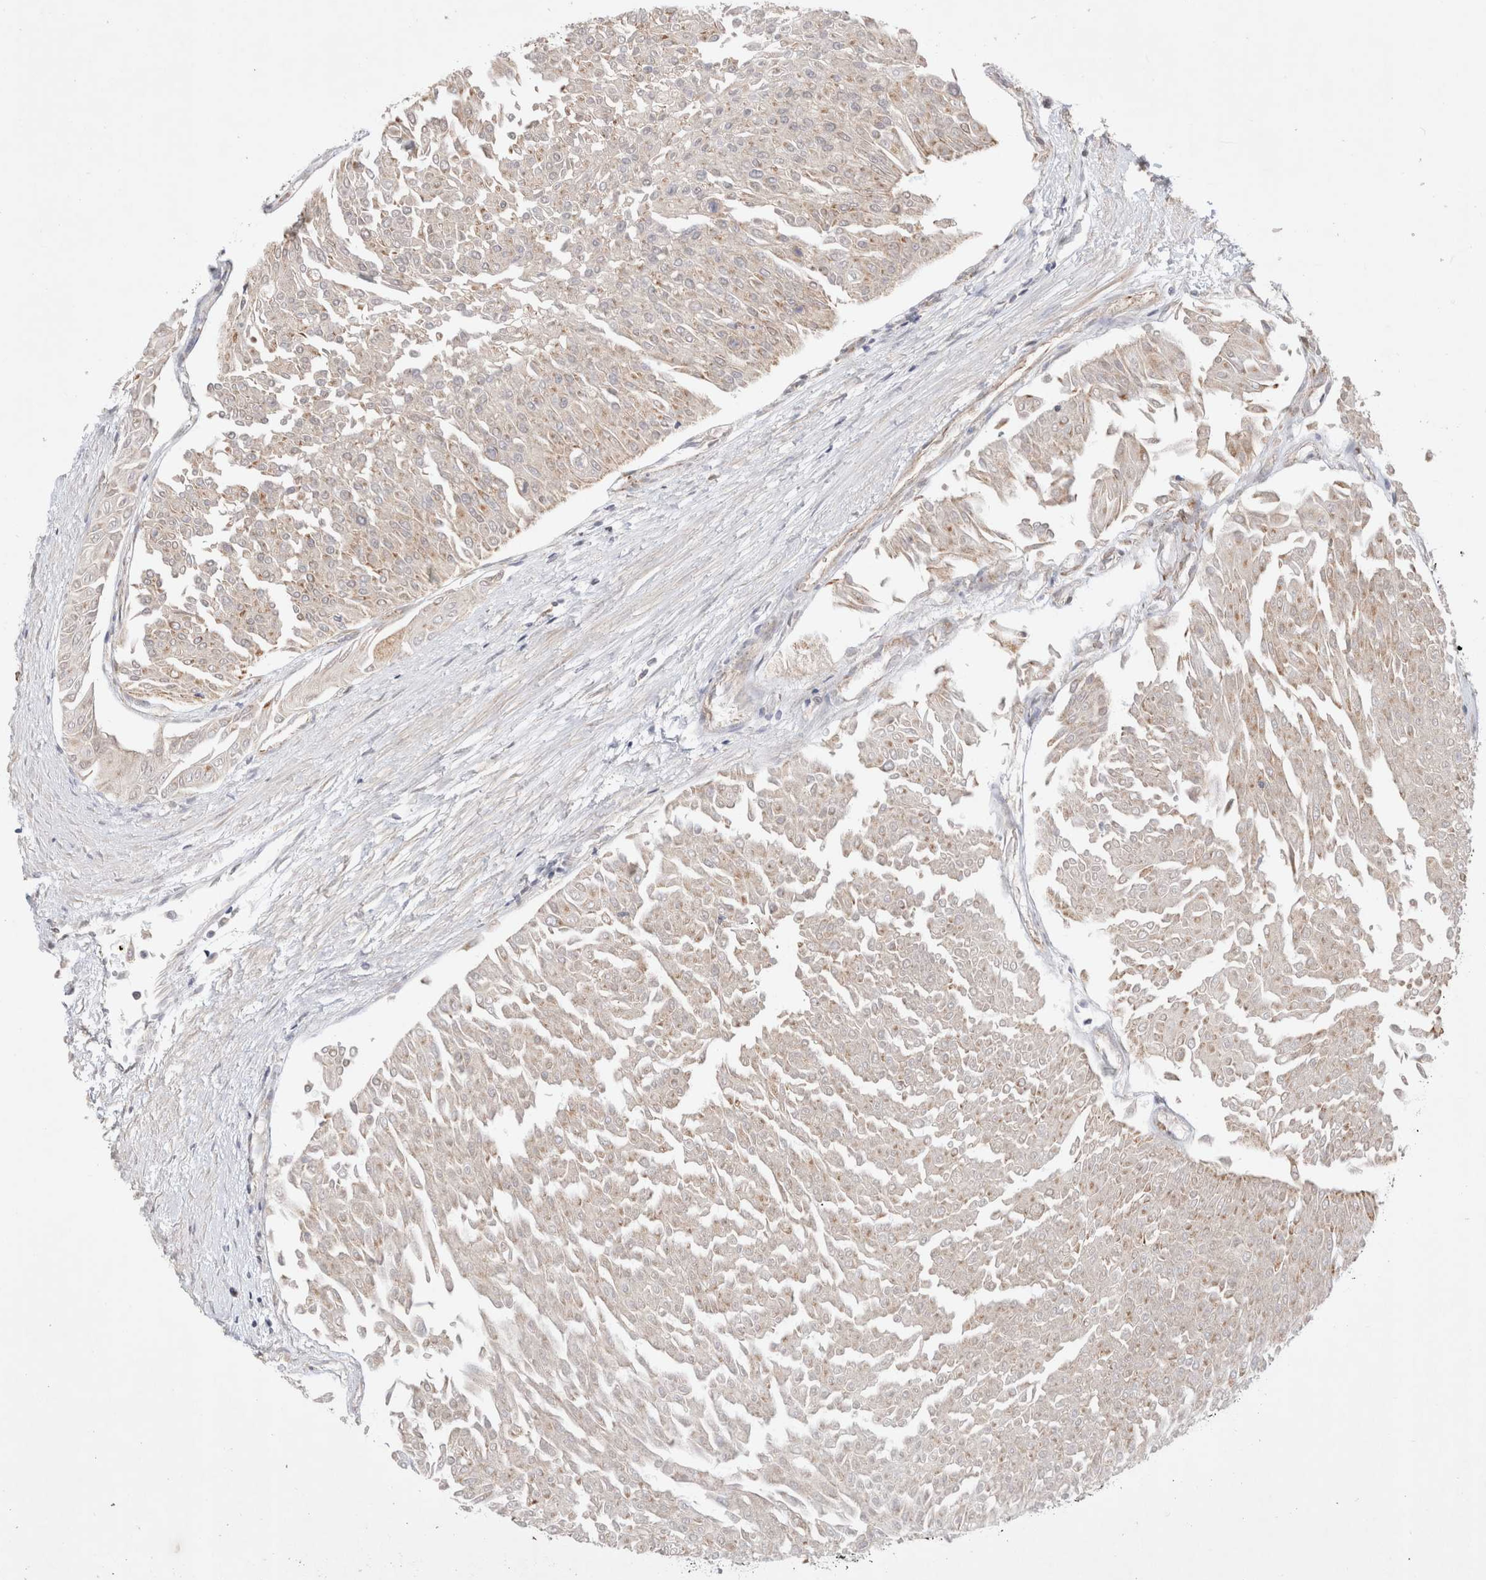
{"staining": {"intensity": "negative", "quantity": "none", "location": "none"}, "tissue": "urothelial cancer", "cell_type": "Tumor cells", "image_type": "cancer", "snomed": [{"axis": "morphology", "description": "Urothelial carcinoma, Low grade"}, {"axis": "topography", "description": "Urinary bladder"}], "caption": "IHC of urothelial cancer demonstrates no expression in tumor cells.", "gene": "GTF2I", "patient": {"sex": "male", "age": 67}}